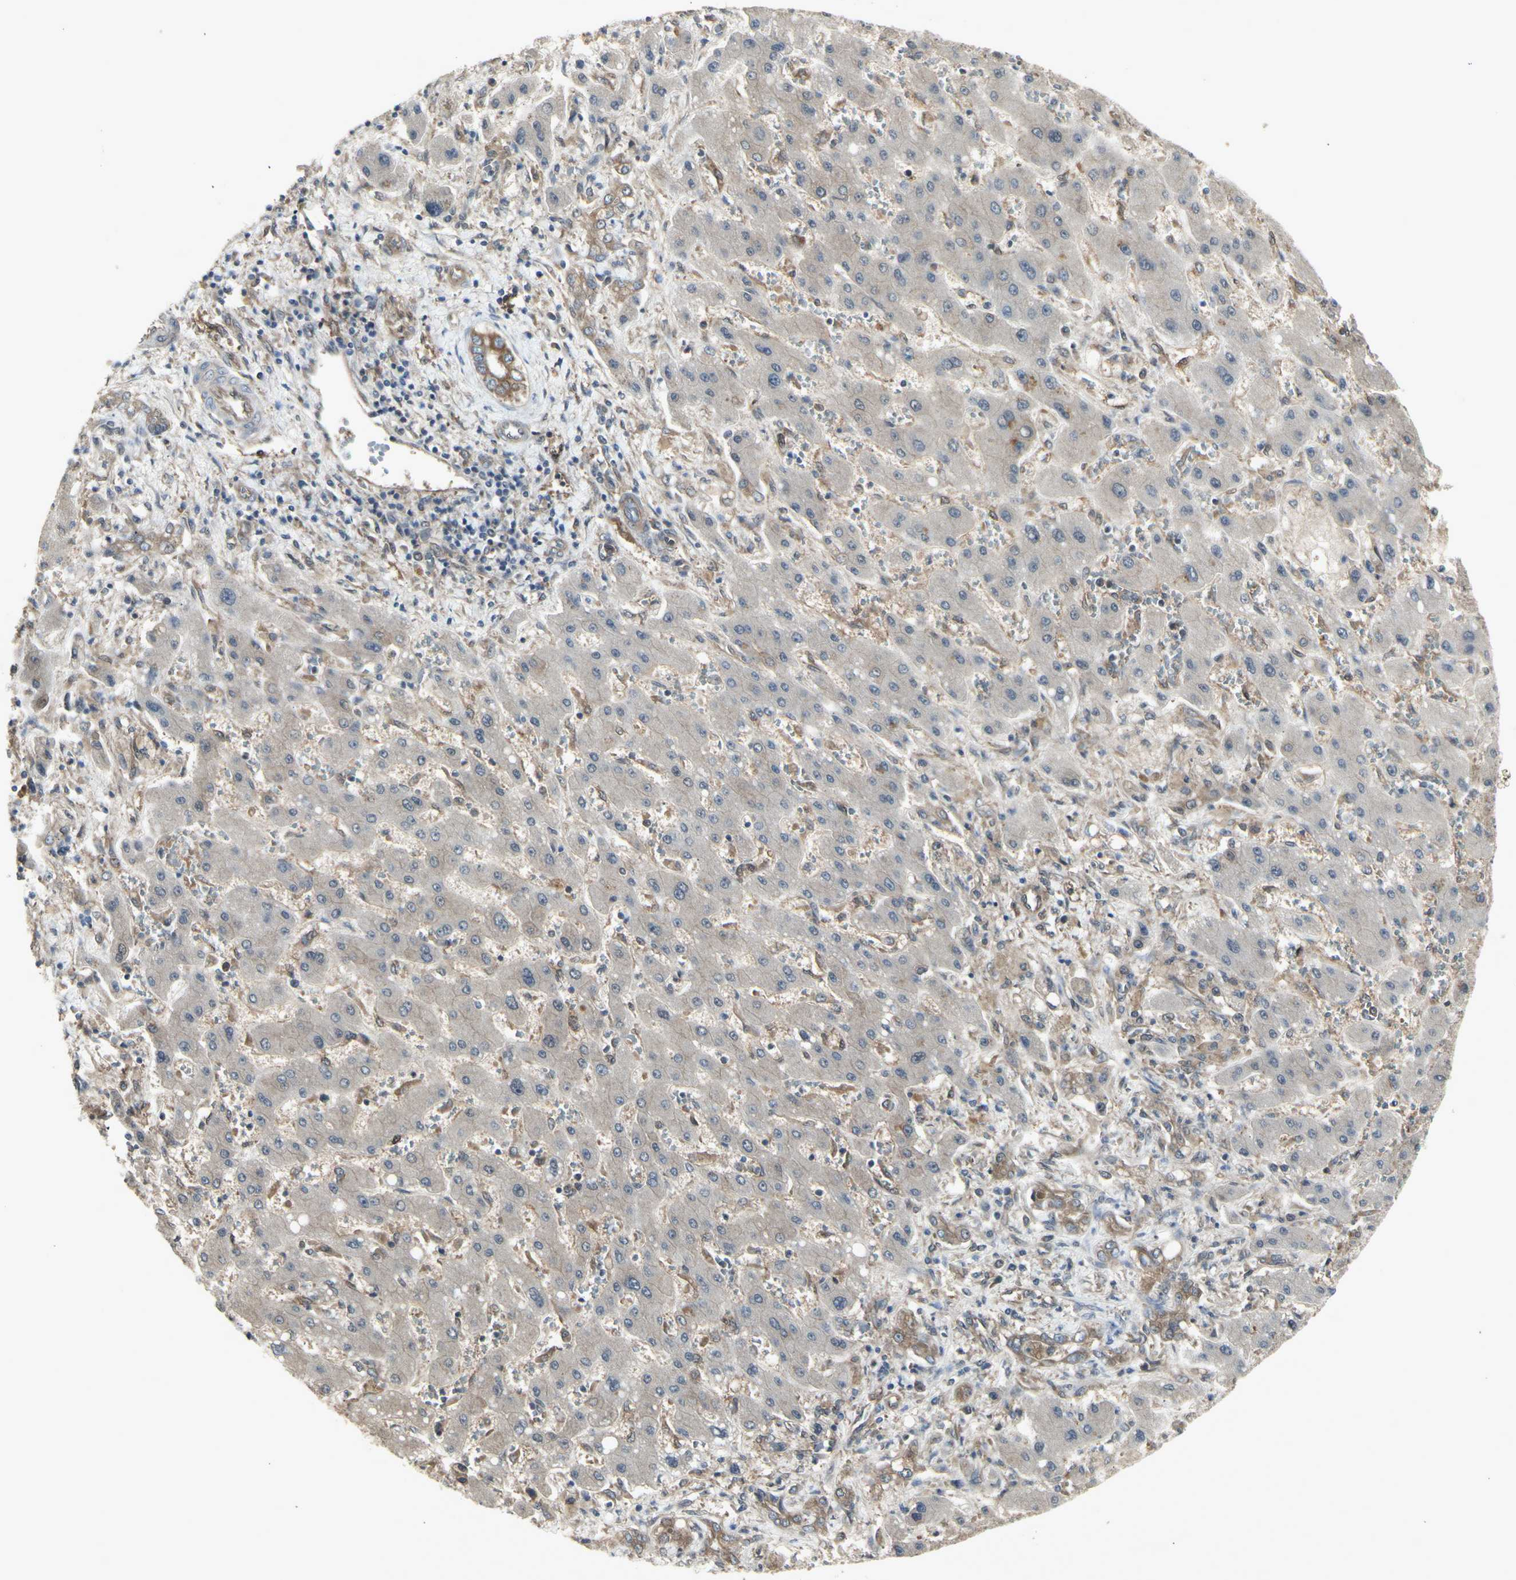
{"staining": {"intensity": "moderate", "quantity": ">75%", "location": "cytoplasmic/membranous"}, "tissue": "liver cancer", "cell_type": "Tumor cells", "image_type": "cancer", "snomed": [{"axis": "morphology", "description": "Cholangiocarcinoma"}, {"axis": "topography", "description": "Liver"}], "caption": "A brown stain shows moderate cytoplasmic/membranous expression of a protein in human liver cancer tumor cells.", "gene": "CHURC1-FNTB", "patient": {"sex": "male", "age": 50}}